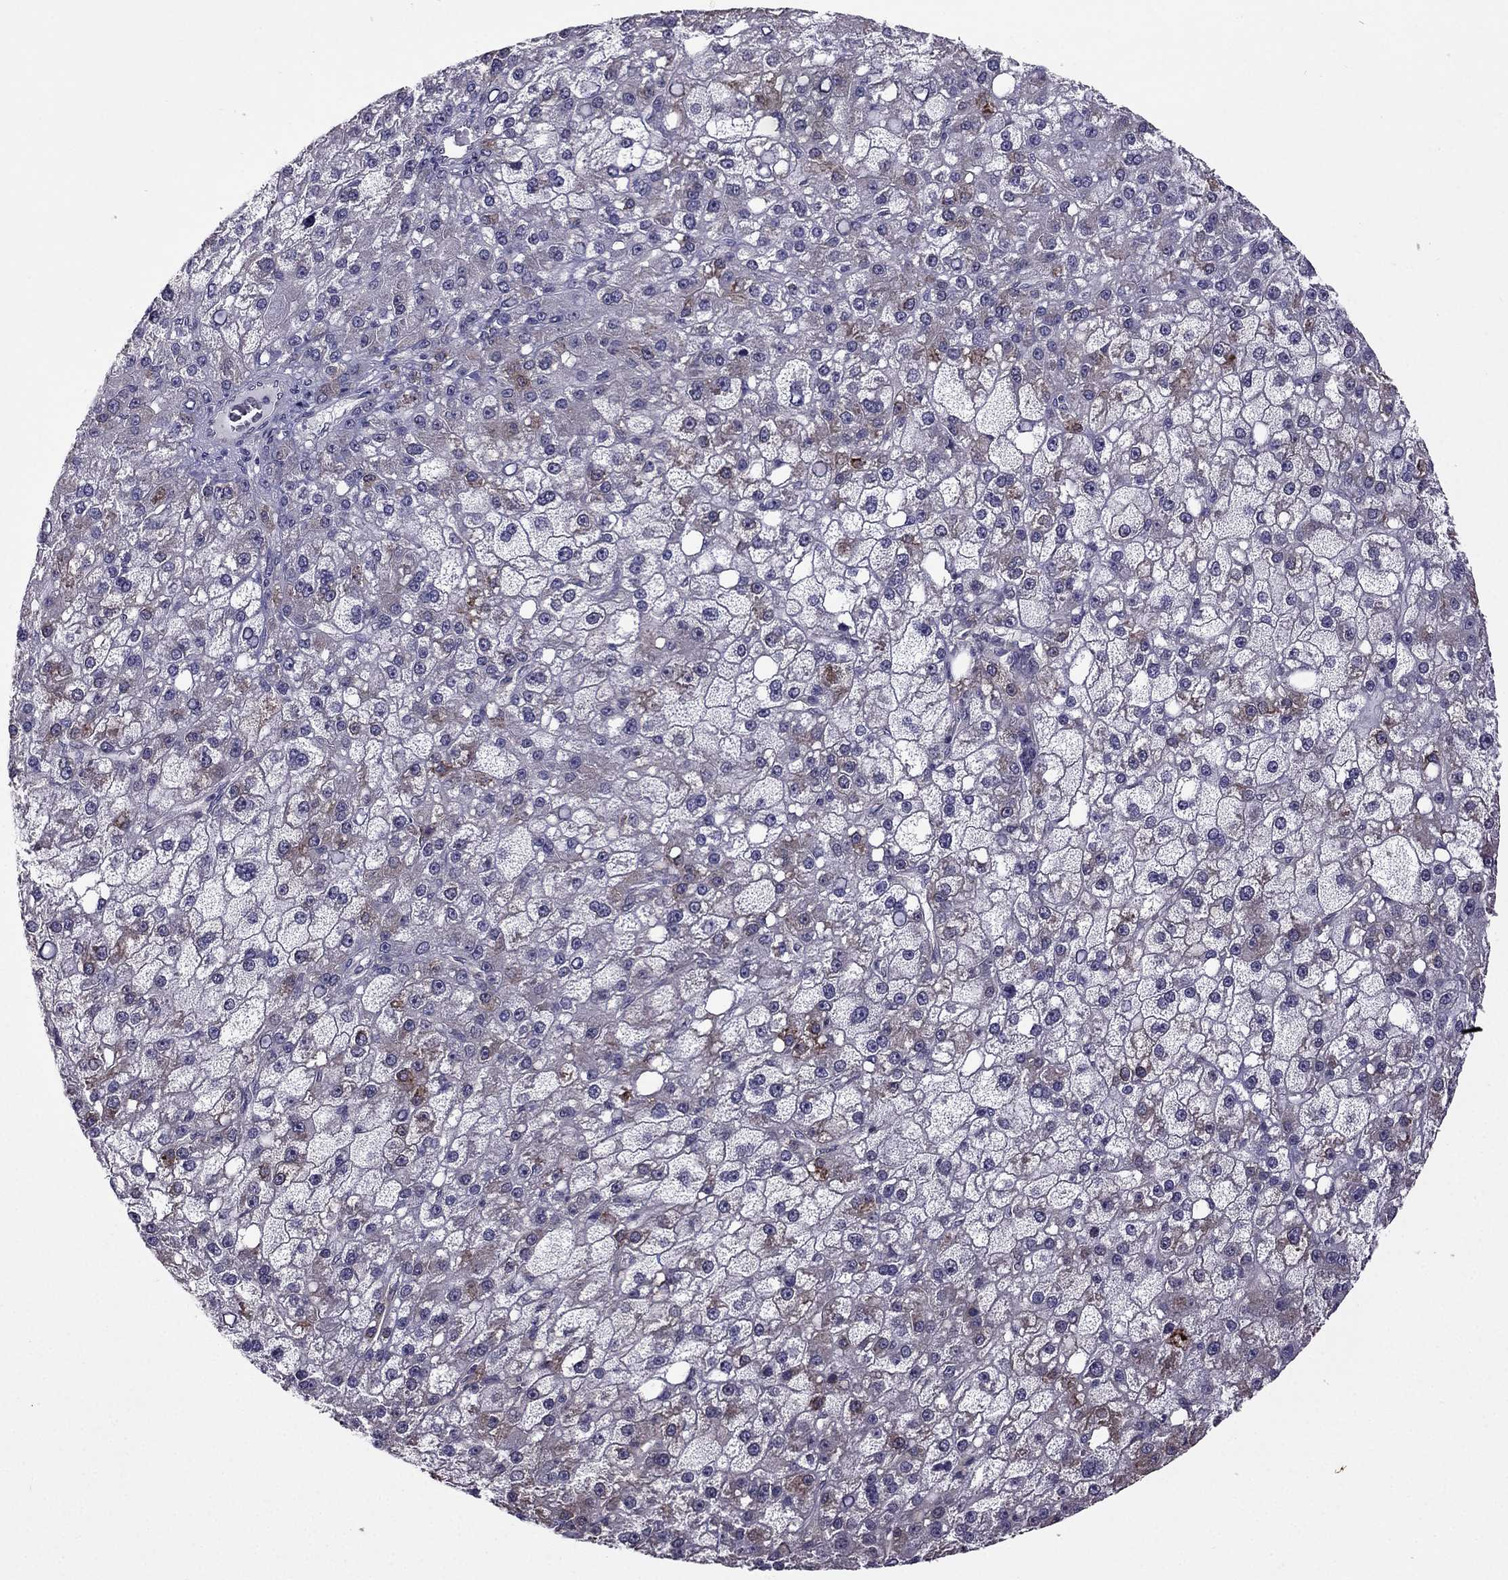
{"staining": {"intensity": "moderate", "quantity": "<25%", "location": "cytoplasmic/membranous"}, "tissue": "liver cancer", "cell_type": "Tumor cells", "image_type": "cancer", "snomed": [{"axis": "morphology", "description": "Carcinoma, Hepatocellular, NOS"}, {"axis": "topography", "description": "Liver"}], "caption": "Immunohistochemical staining of human liver cancer exhibits low levels of moderate cytoplasmic/membranous protein positivity in about <25% of tumor cells.", "gene": "CDK5", "patient": {"sex": "male", "age": 67}}